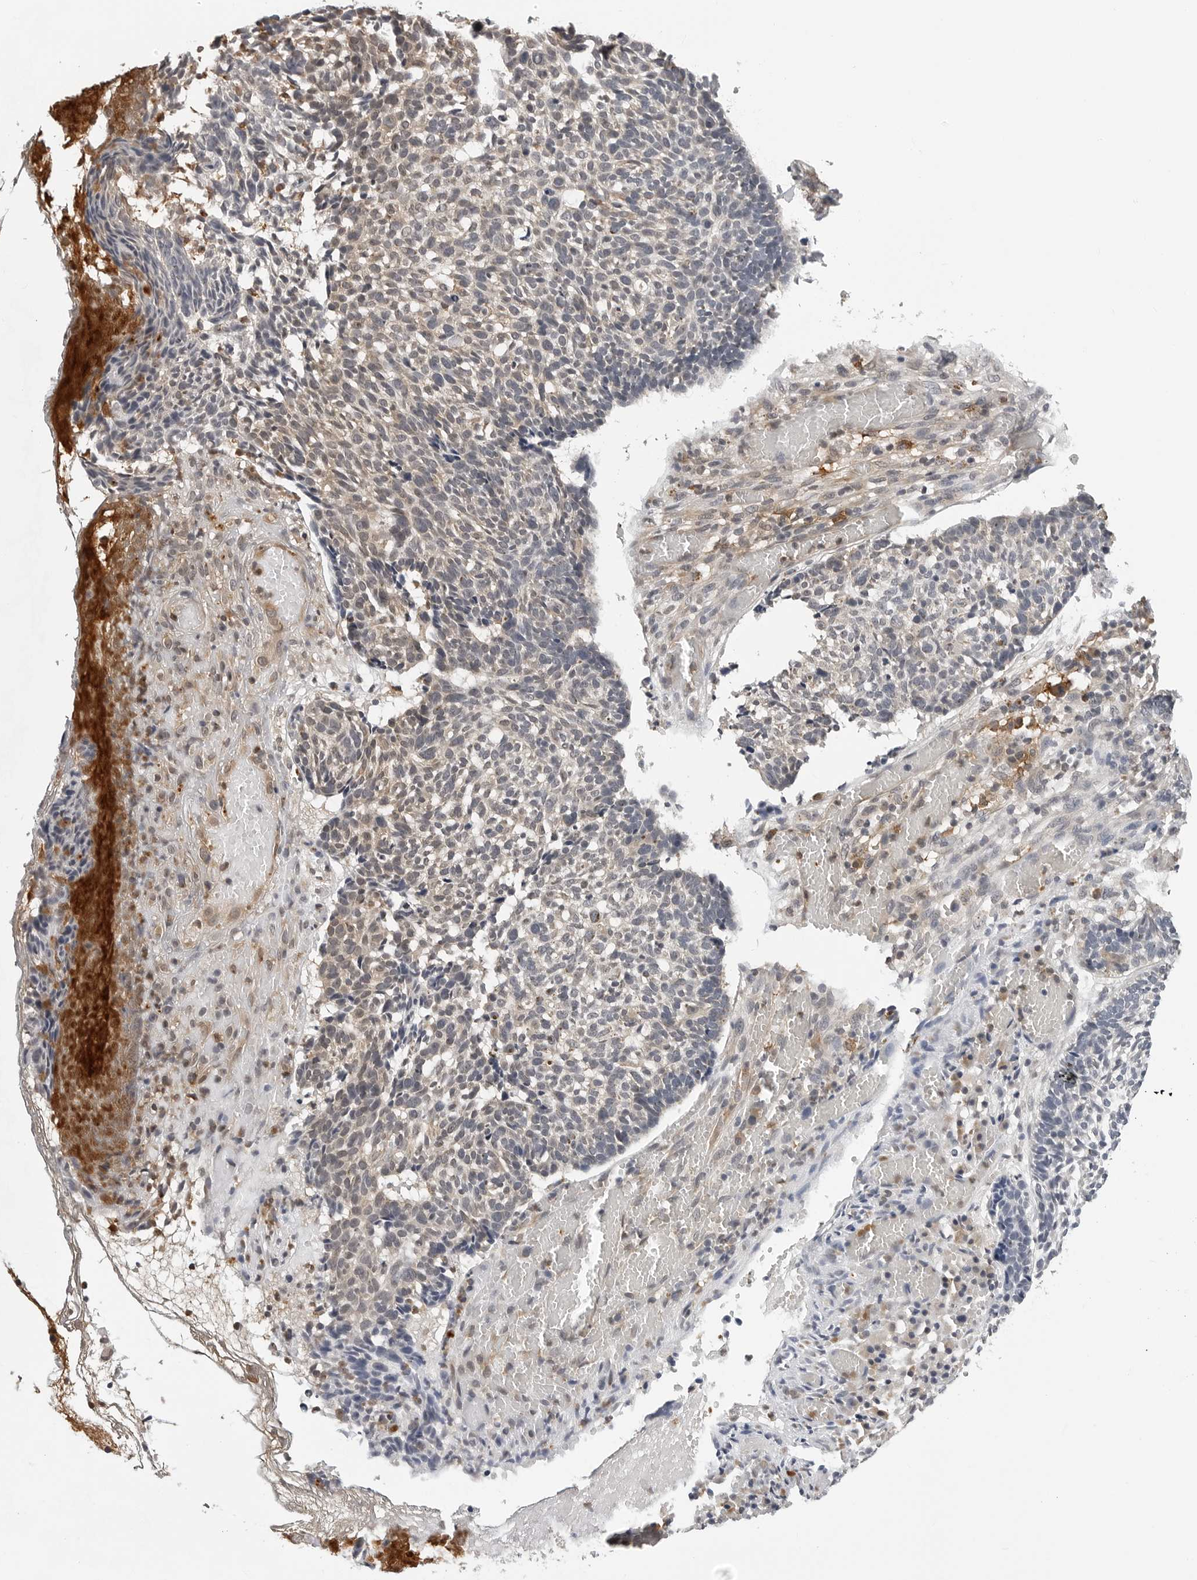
{"staining": {"intensity": "weak", "quantity": "<25%", "location": "cytoplasmic/membranous"}, "tissue": "skin cancer", "cell_type": "Tumor cells", "image_type": "cancer", "snomed": [{"axis": "morphology", "description": "Basal cell carcinoma"}, {"axis": "topography", "description": "Skin"}], "caption": "High power microscopy photomicrograph of an immunohistochemistry image of skin cancer (basal cell carcinoma), revealing no significant positivity in tumor cells. The staining was performed using DAB to visualize the protein expression in brown, while the nuclei were stained in blue with hematoxylin (Magnification: 20x).", "gene": "TRMT13", "patient": {"sex": "male", "age": 85}}